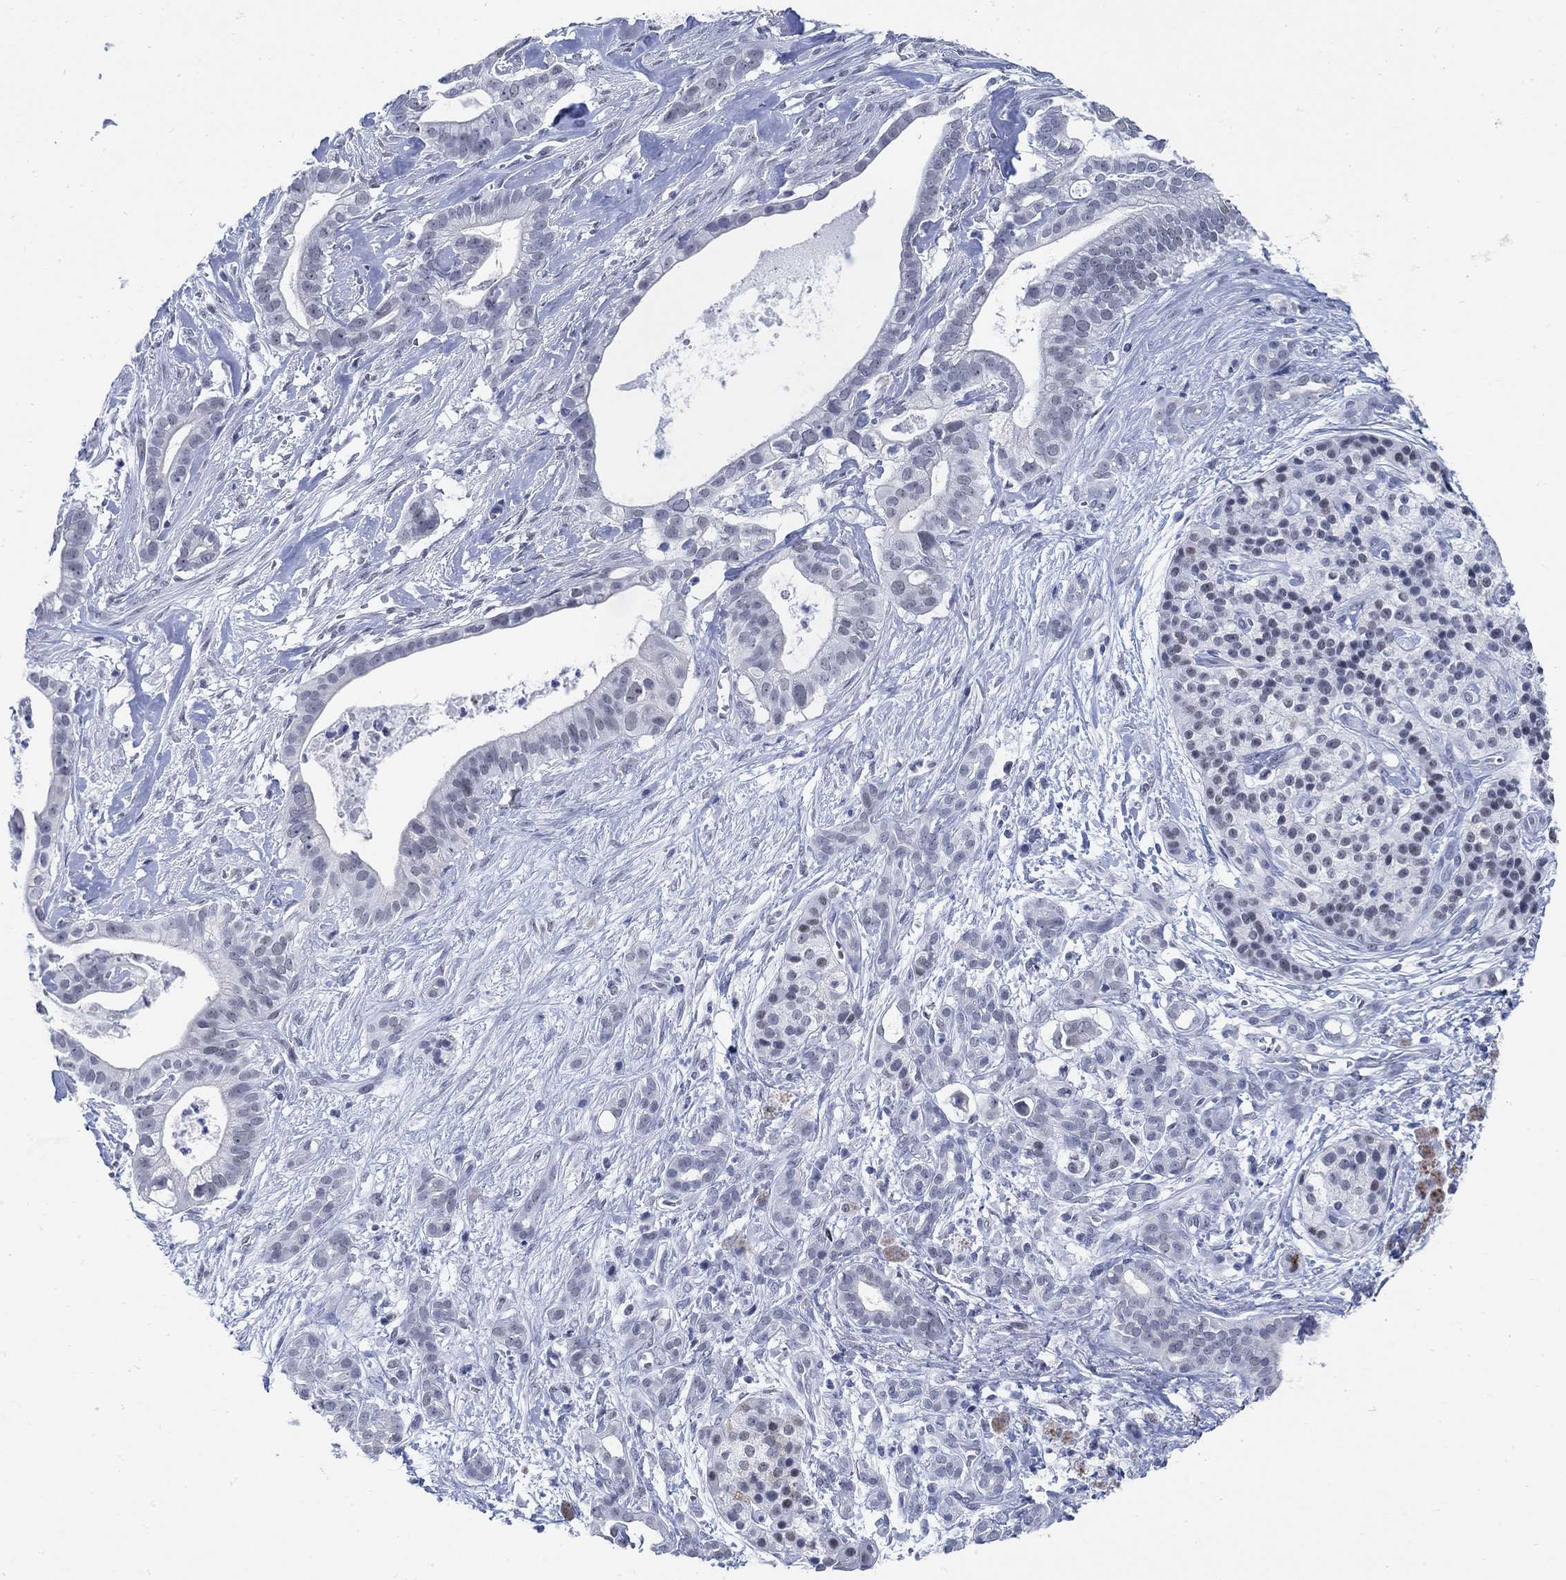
{"staining": {"intensity": "negative", "quantity": "none", "location": "none"}, "tissue": "pancreatic cancer", "cell_type": "Tumor cells", "image_type": "cancer", "snomed": [{"axis": "morphology", "description": "Adenocarcinoma, NOS"}, {"axis": "topography", "description": "Pancreas"}], "caption": "Tumor cells are negative for protein expression in human pancreatic cancer (adenocarcinoma). (Brightfield microscopy of DAB (3,3'-diaminobenzidine) immunohistochemistry at high magnification).", "gene": "DLK1", "patient": {"sex": "male", "age": 61}}